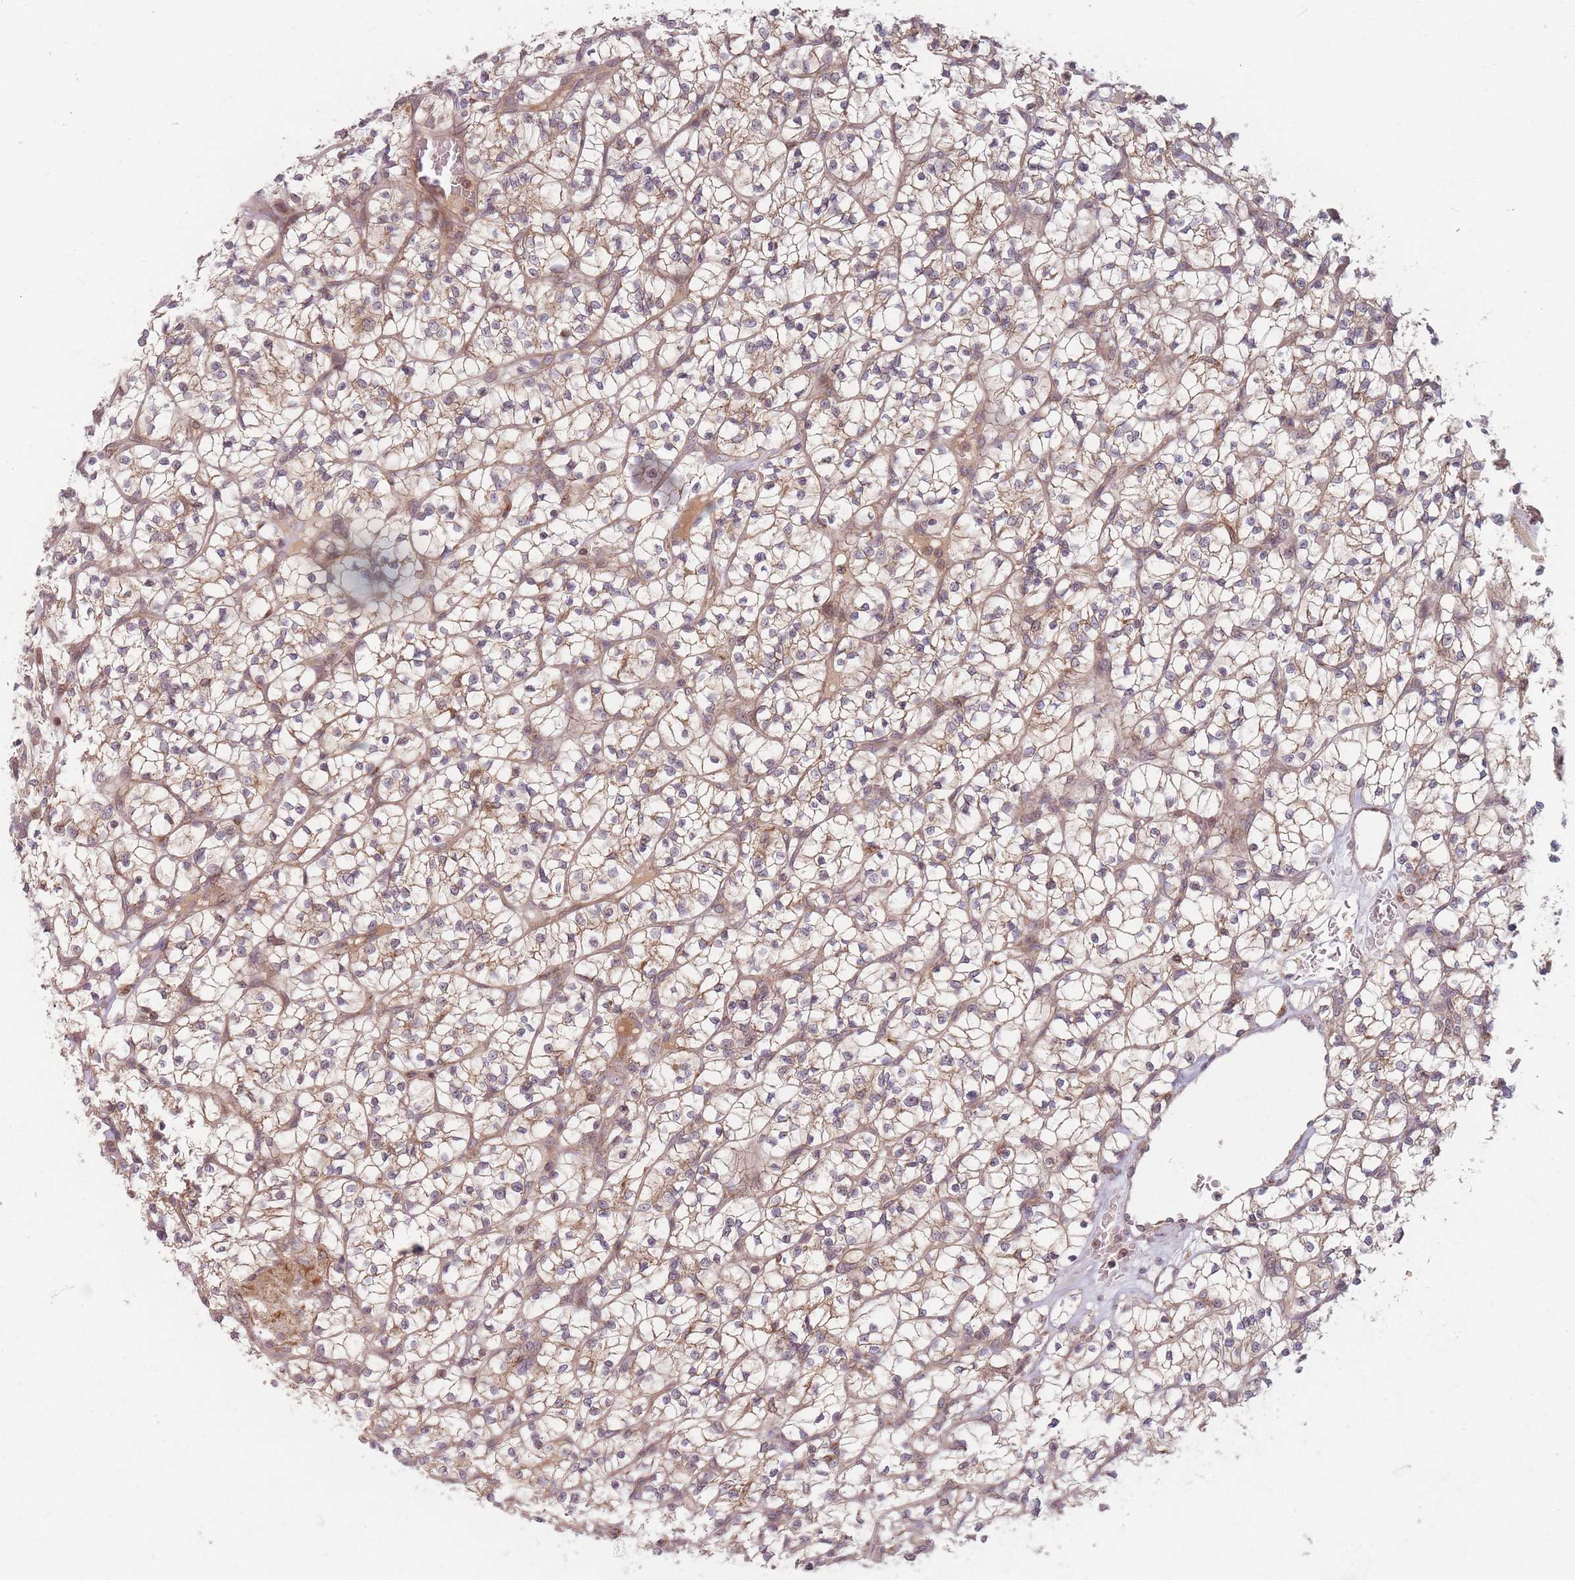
{"staining": {"intensity": "weak", "quantity": ">75%", "location": "cytoplasmic/membranous"}, "tissue": "renal cancer", "cell_type": "Tumor cells", "image_type": "cancer", "snomed": [{"axis": "morphology", "description": "Adenocarcinoma, NOS"}, {"axis": "topography", "description": "Kidney"}], "caption": "Immunohistochemistry staining of renal cancer, which displays low levels of weak cytoplasmic/membranous positivity in about >75% of tumor cells indicating weak cytoplasmic/membranous protein positivity. The staining was performed using DAB (3,3'-diaminobenzidine) (brown) for protein detection and nuclei were counterstained in hematoxylin (blue).", "gene": "RADX", "patient": {"sex": "female", "age": 64}}